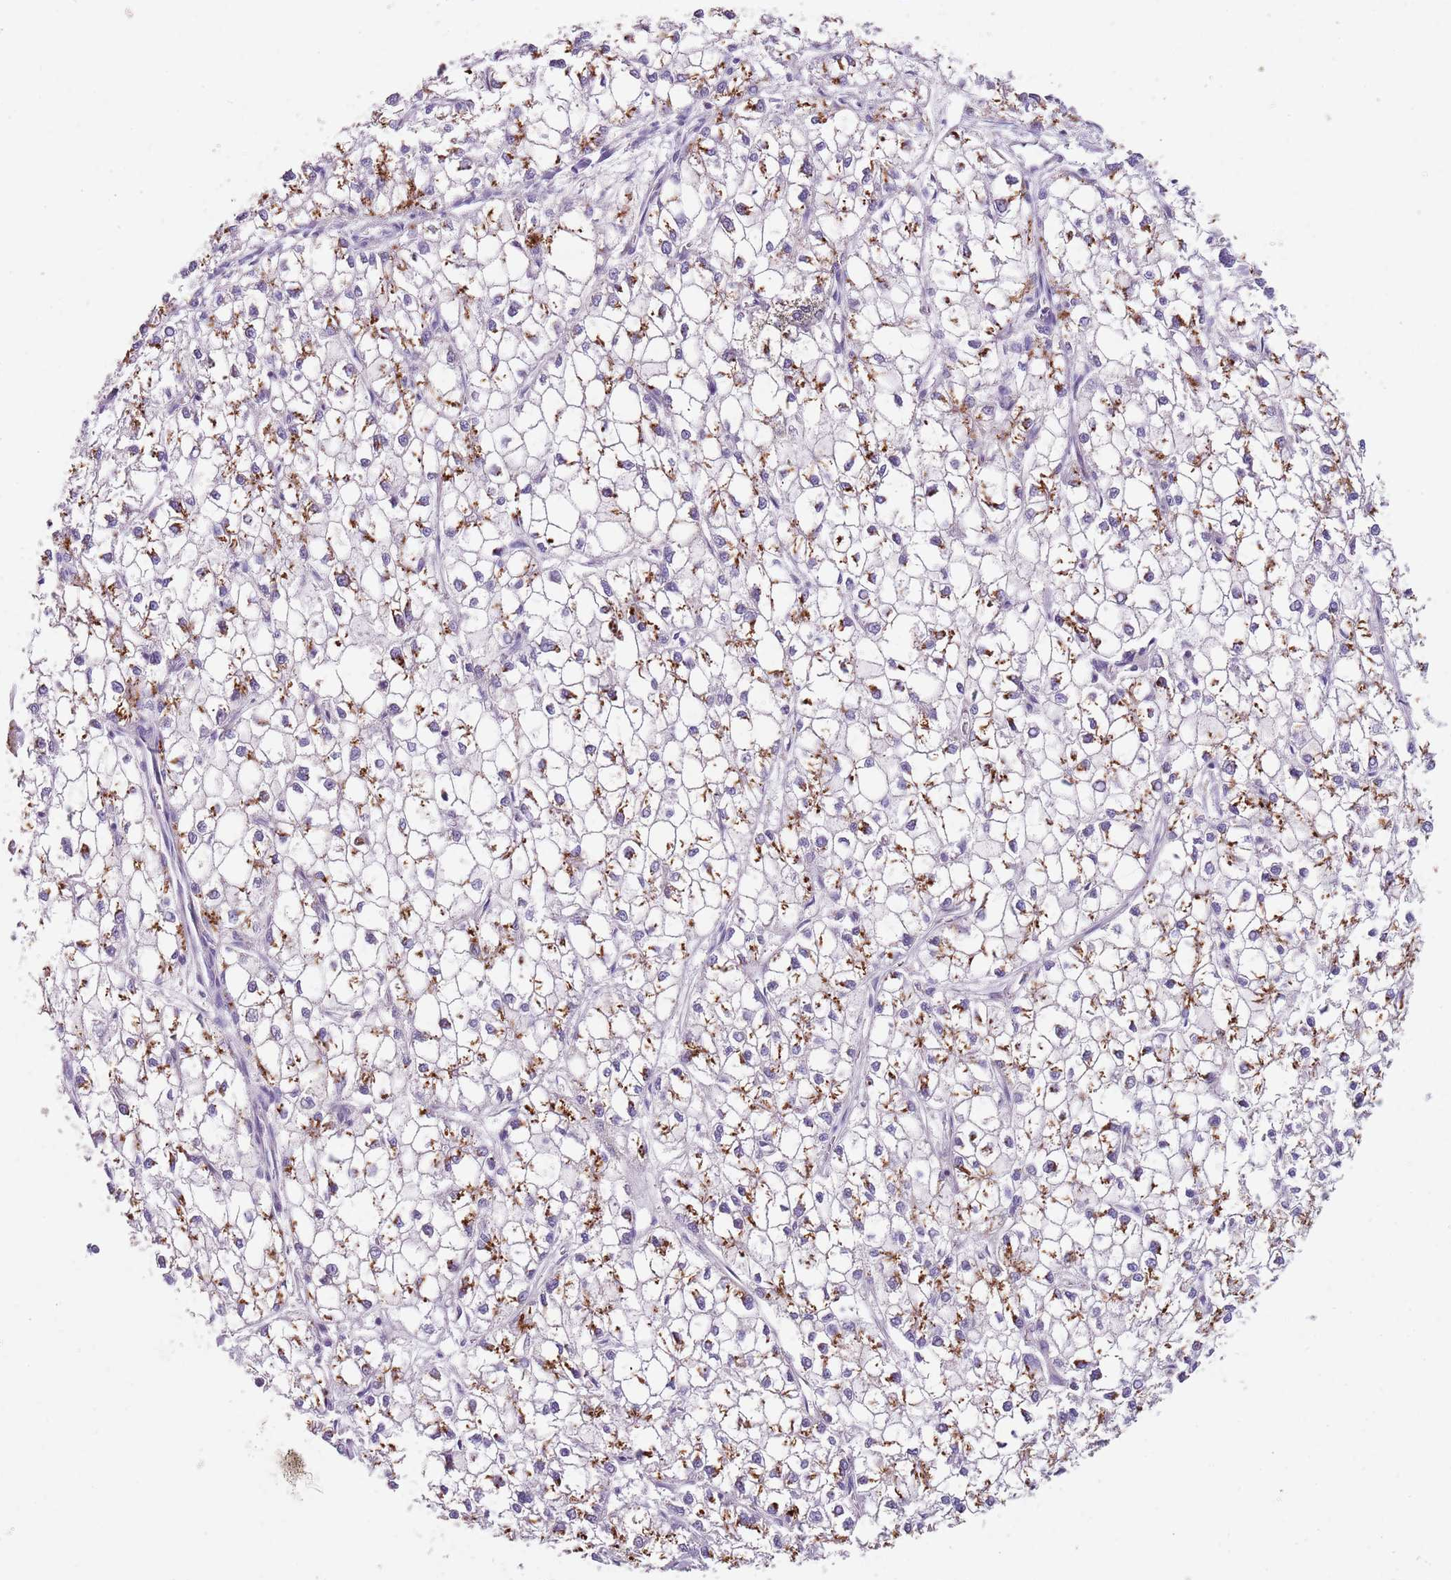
{"staining": {"intensity": "moderate", "quantity": ">75%", "location": "cytoplasmic/membranous"}, "tissue": "liver cancer", "cell_type": "Tumor cells", "image_type": "cancer", "snomed": [{"axis": "morphology", "description": "Carcinoma, Hepatocellular, NOS"}, {"axis": "topography", "description": "Liver"}], "caption": "Moderate cytoplasmic/membranous staining is appreciated in approximately >75% of tumor cells in liver cancer.", "gene": "C2CD3", "patient": {"sex": "female", "age": 43}}